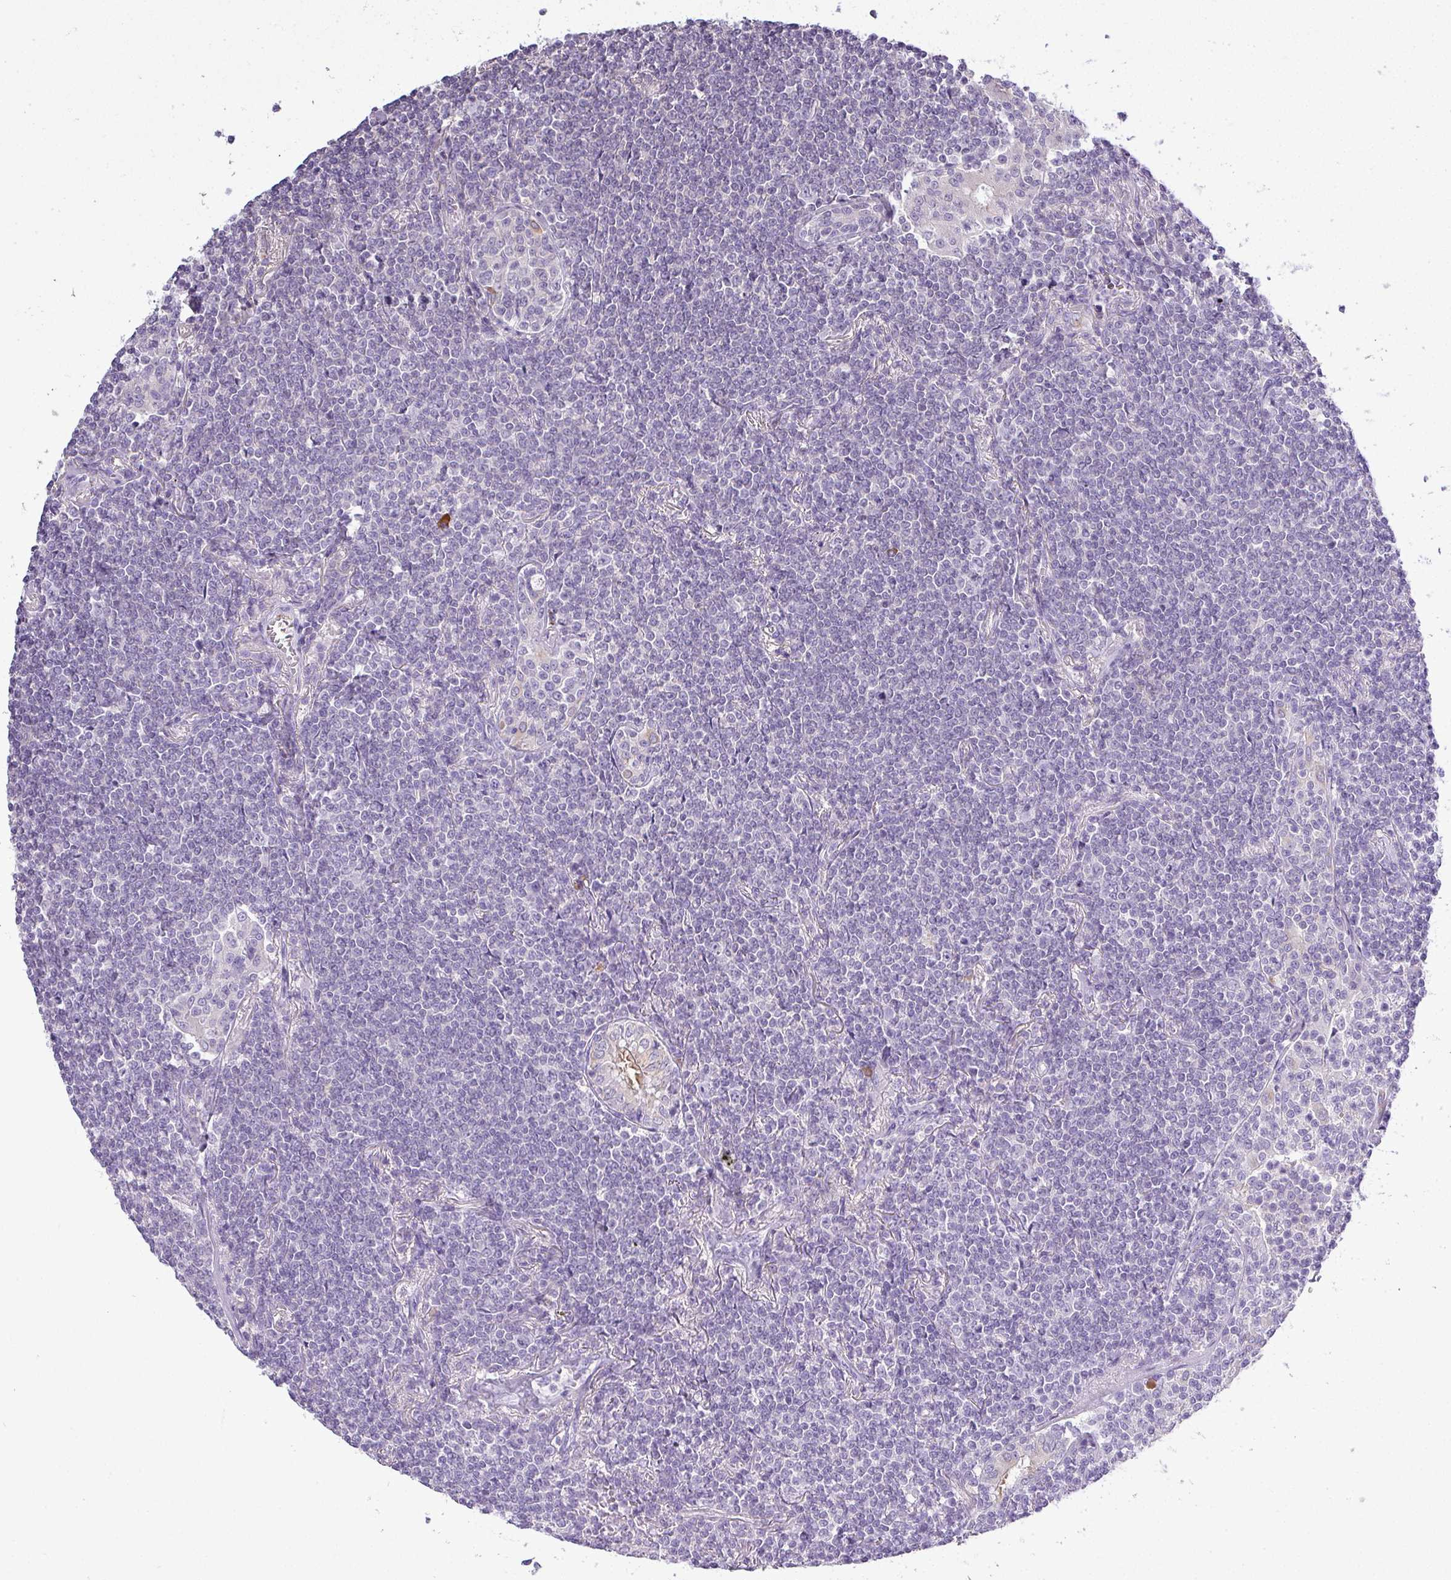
{"staining": {"intensity": "negative", "quantity": "none", "location": "none"}, "tissue": "lymphoma", "cell_type": "Tumor cells", "image_type": "cancer", "snomed": [{"axis": "morphology", "description": "Malignant lymphoma, non-Hodgkin's type, Low grade"}, {"axis": "topography", "description": "Lung"}], "caption": "Immunohistochemistry (IHC) micrograph of neoplastic tissue: human malignant lymphoma, non-Hodgkin's type (low-grade) stained with DAB (3,3'-diaminobenzidine) exhibits no significant protein positivity in tumor cells.", "gene": "STAT5A", "patient": {"sex": "female", "age": 71}}